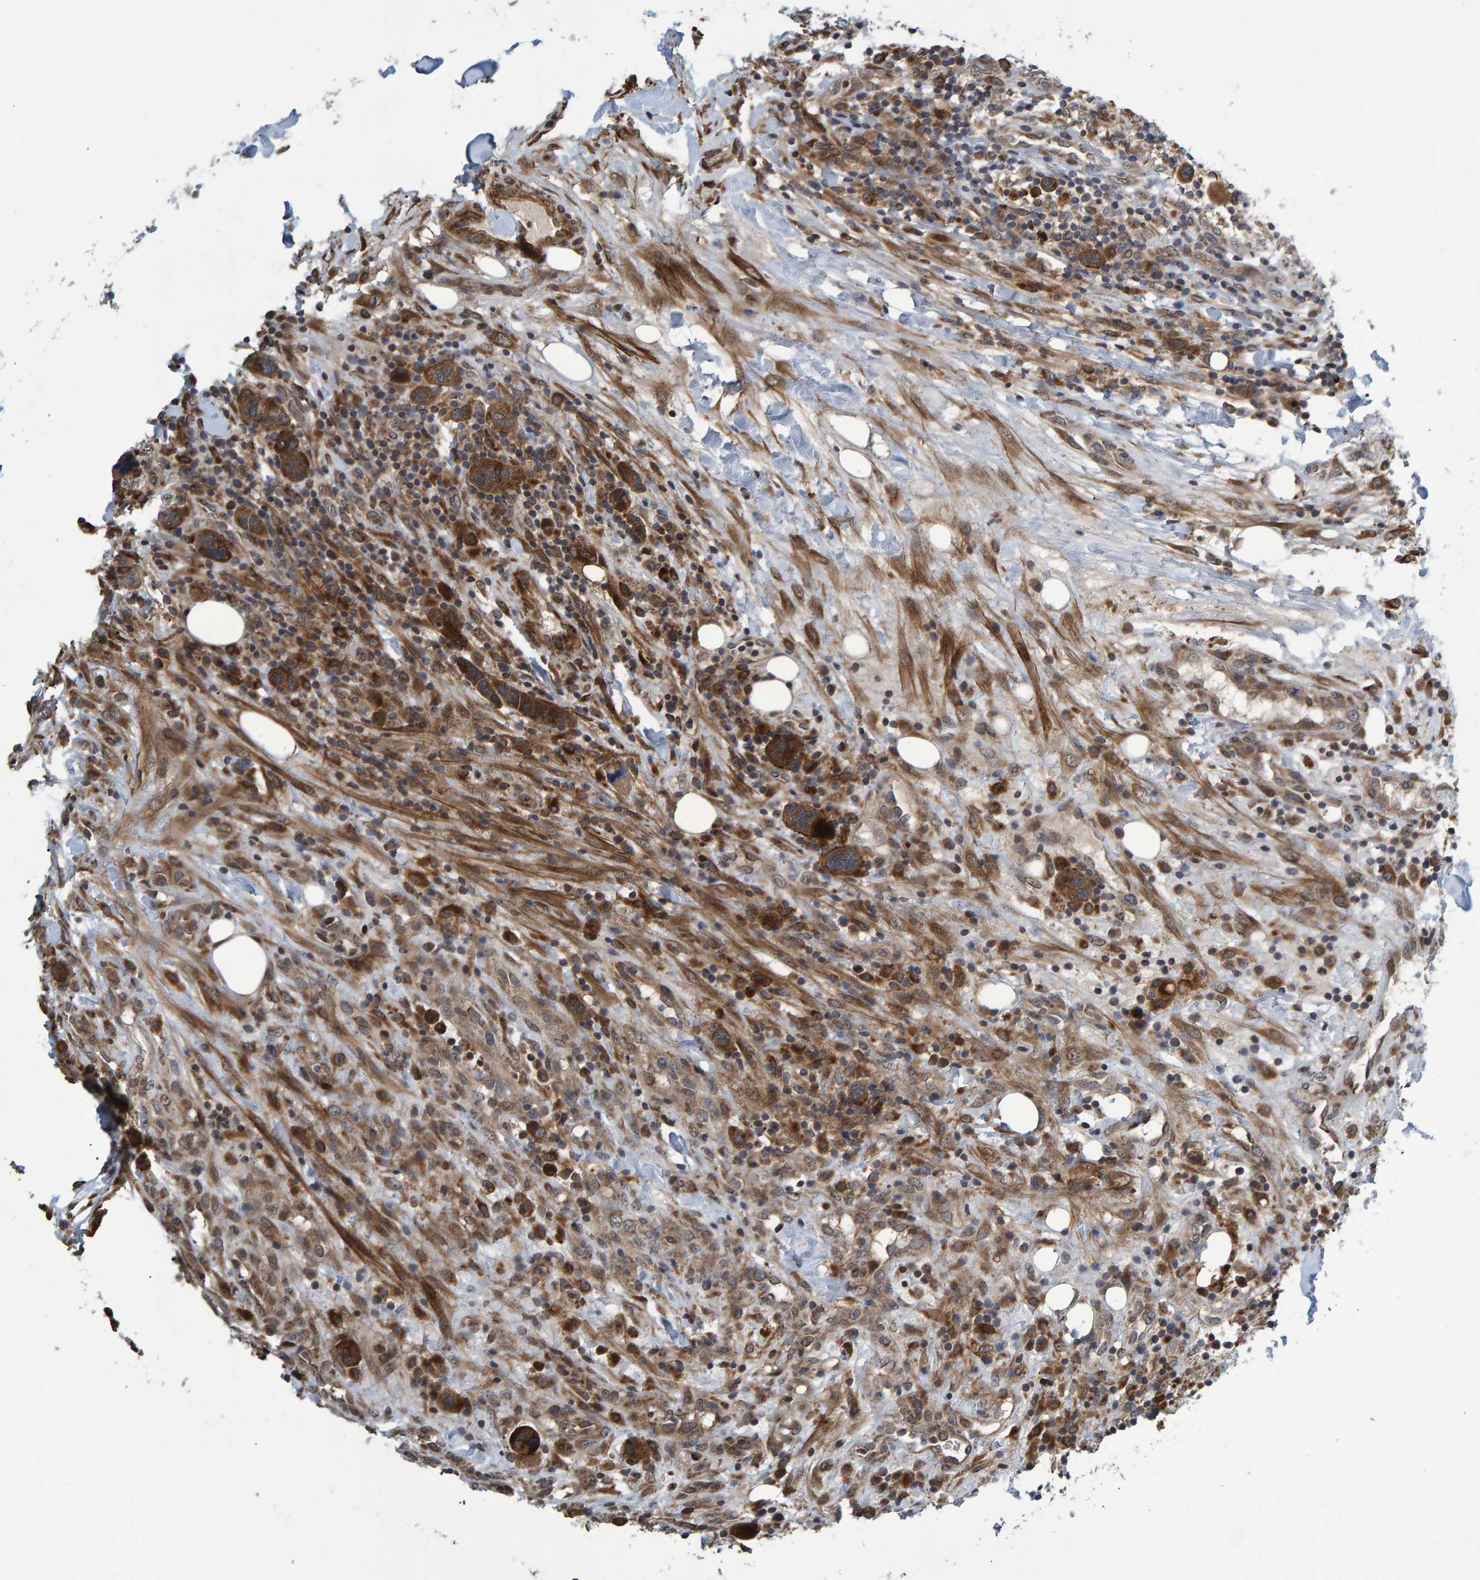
{"staining": {"intensity": "moderate", "quantity": ">75%", "location": "cytoplasmic/membranous"}, "tissue": "breast cancer", "cell_type": "Tumor cells", "image_type": "cancer", "snomed": [{"axis": "morphology", "description": "Duct carcinoma"}, {"axis": "topography", "description": "Breast"}], "caption": "Immunohistochemical staining of breast invasive ductal carcinoma displays medium levels of moderate cytoplasmic/membranous staining in about >75% of tumor cells.", "gene": "ATP6V1H", "patient": {"sex": "female", "age": 37}}